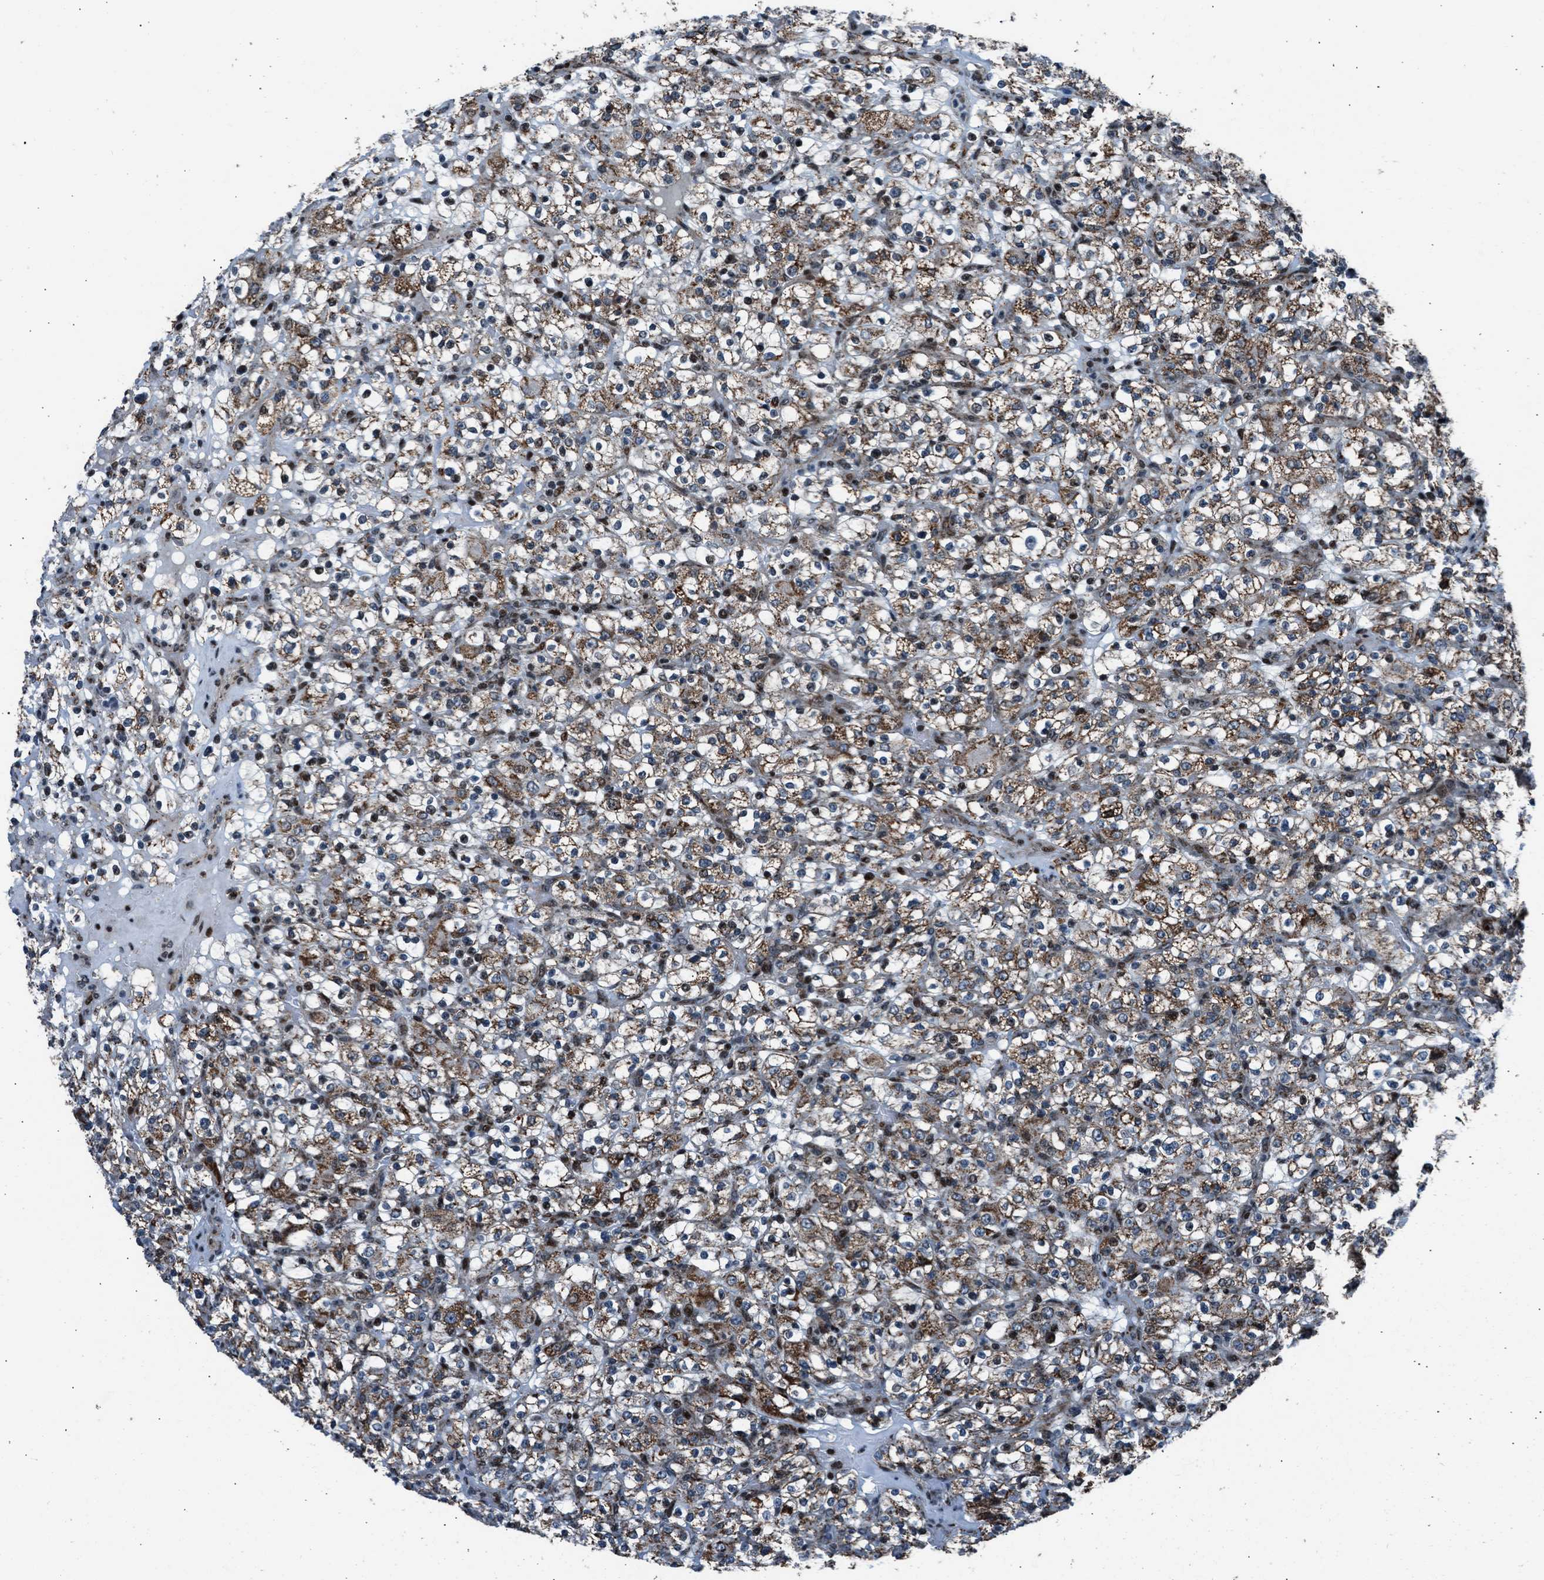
{"staining": {"intensity": "moderate", "quantity": ">75%", "location": "cytoplasmic/membranous"}, "tissue": "renal cancer", "cell_type": "Tumor cells", "image_type": "cancer", "snomed": [{"axis": "morphology", "description": "Normal tissue, NOS"}, {"axis": "morphology", "description": "Adenocarcinoma, NOS"}, {"axis": "topography", "description": "Kidney"}], "caption": "High-power microscopy captured an IHC photomicrograph of adenocarcinoma (renal), revealing moderate cytoplasmic/membranous positivity in approximately >75% of tumor cells. (DAB IHC, brown staining for protein, blue staining for nuclei).", "gene": "MORC3", "patient": {"sex": "female", "age": 72}}